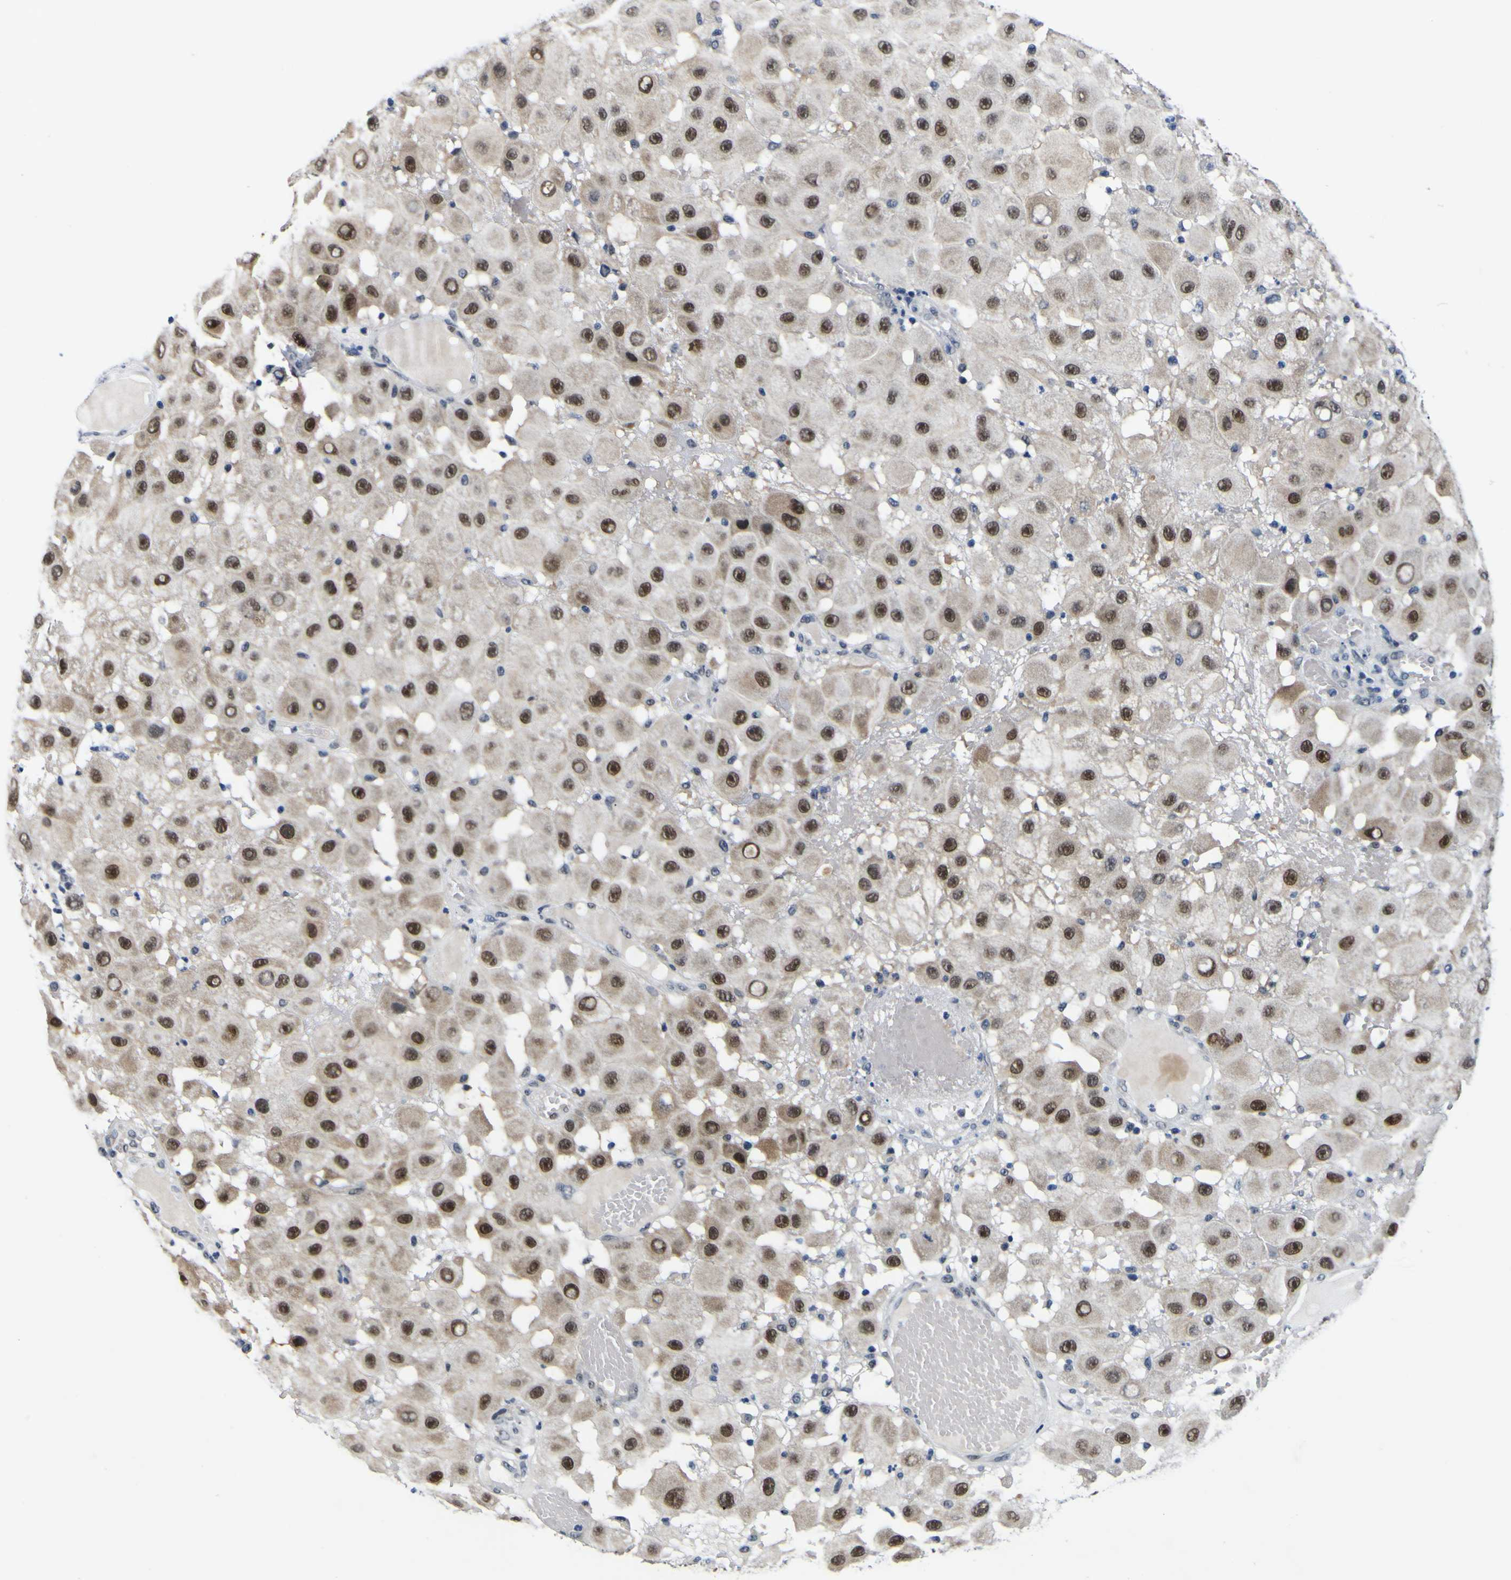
{"staining": {"intensity": "strong", "quantity": ">75%", "location": "nuclear"}, "tissue": "melanoma", "cell_type": "Tumor cells", "image_type": "cancer", "snomed": [{"axis": "morphology", "description": "Malignant melanoma, NOS"}, {"axis": "topography", "description": "Skin"}], "caption": "Protein staining of melanoma tissue demonstrates strong nuclear positivity in approximately >75% of tumor cells.", "gene": "CUL4B", "patient": {"sex": "female", "age": 81}}